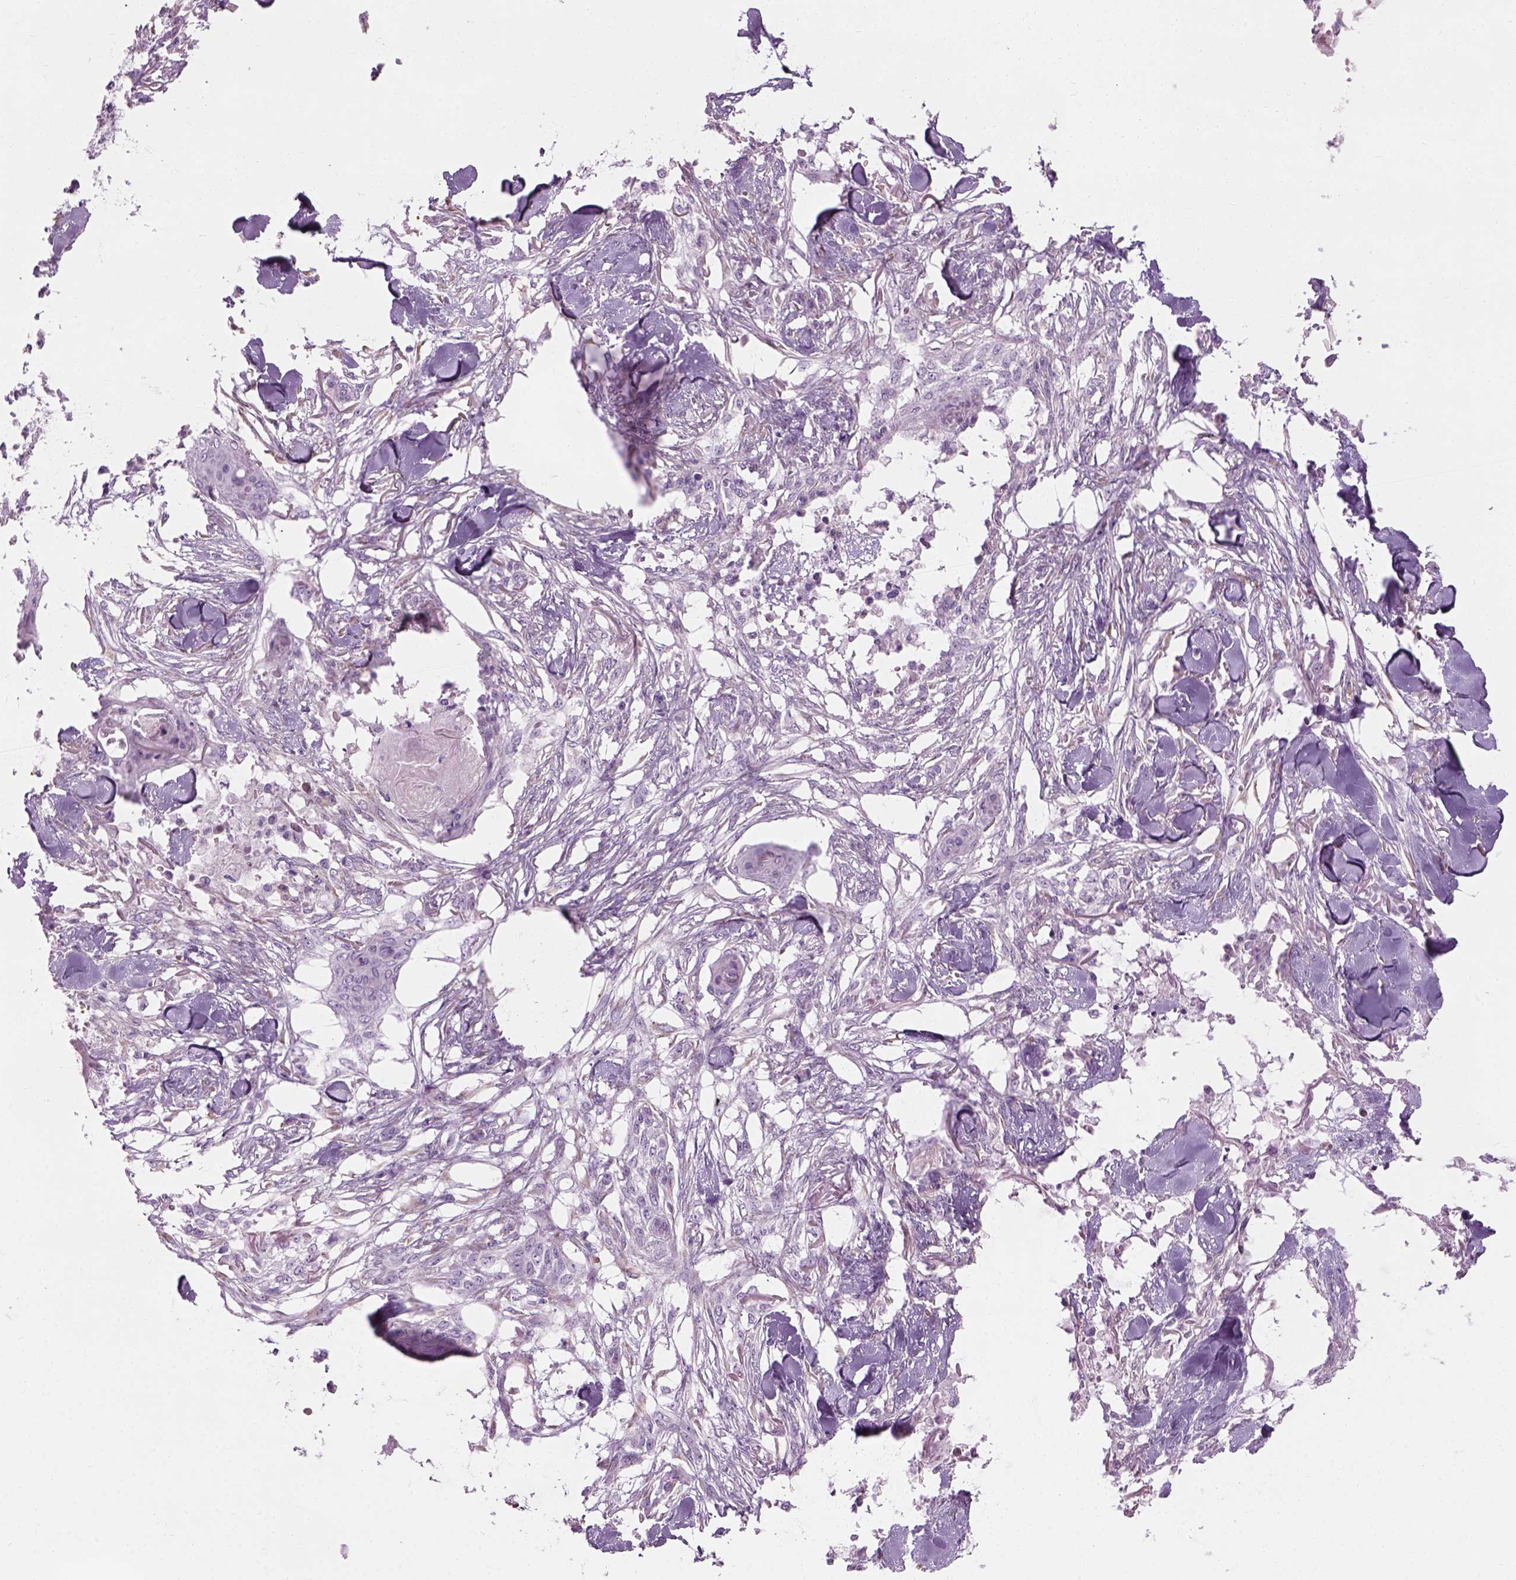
{"staining": {"intensity": "negative", "quantity": "none", "location": "none"}, "tissue": "skin cancer", "cell_type": "Tumor cells", "image_type": "cancer", "snomed": [{"axis": "morphology", "description": "Squamous cell carcinoma, NOS"}, {"axis": "topography", "description": "Skin"}], "caption": "The immunohistochemistry image has no significant expression in tumor cells of skin cancer tissue. (DAB immunohistochemistry (IHC) with hematoxylin counter stain).", "gene": "CIBAR2", "patient": {"sex": "female", "age": 59}}